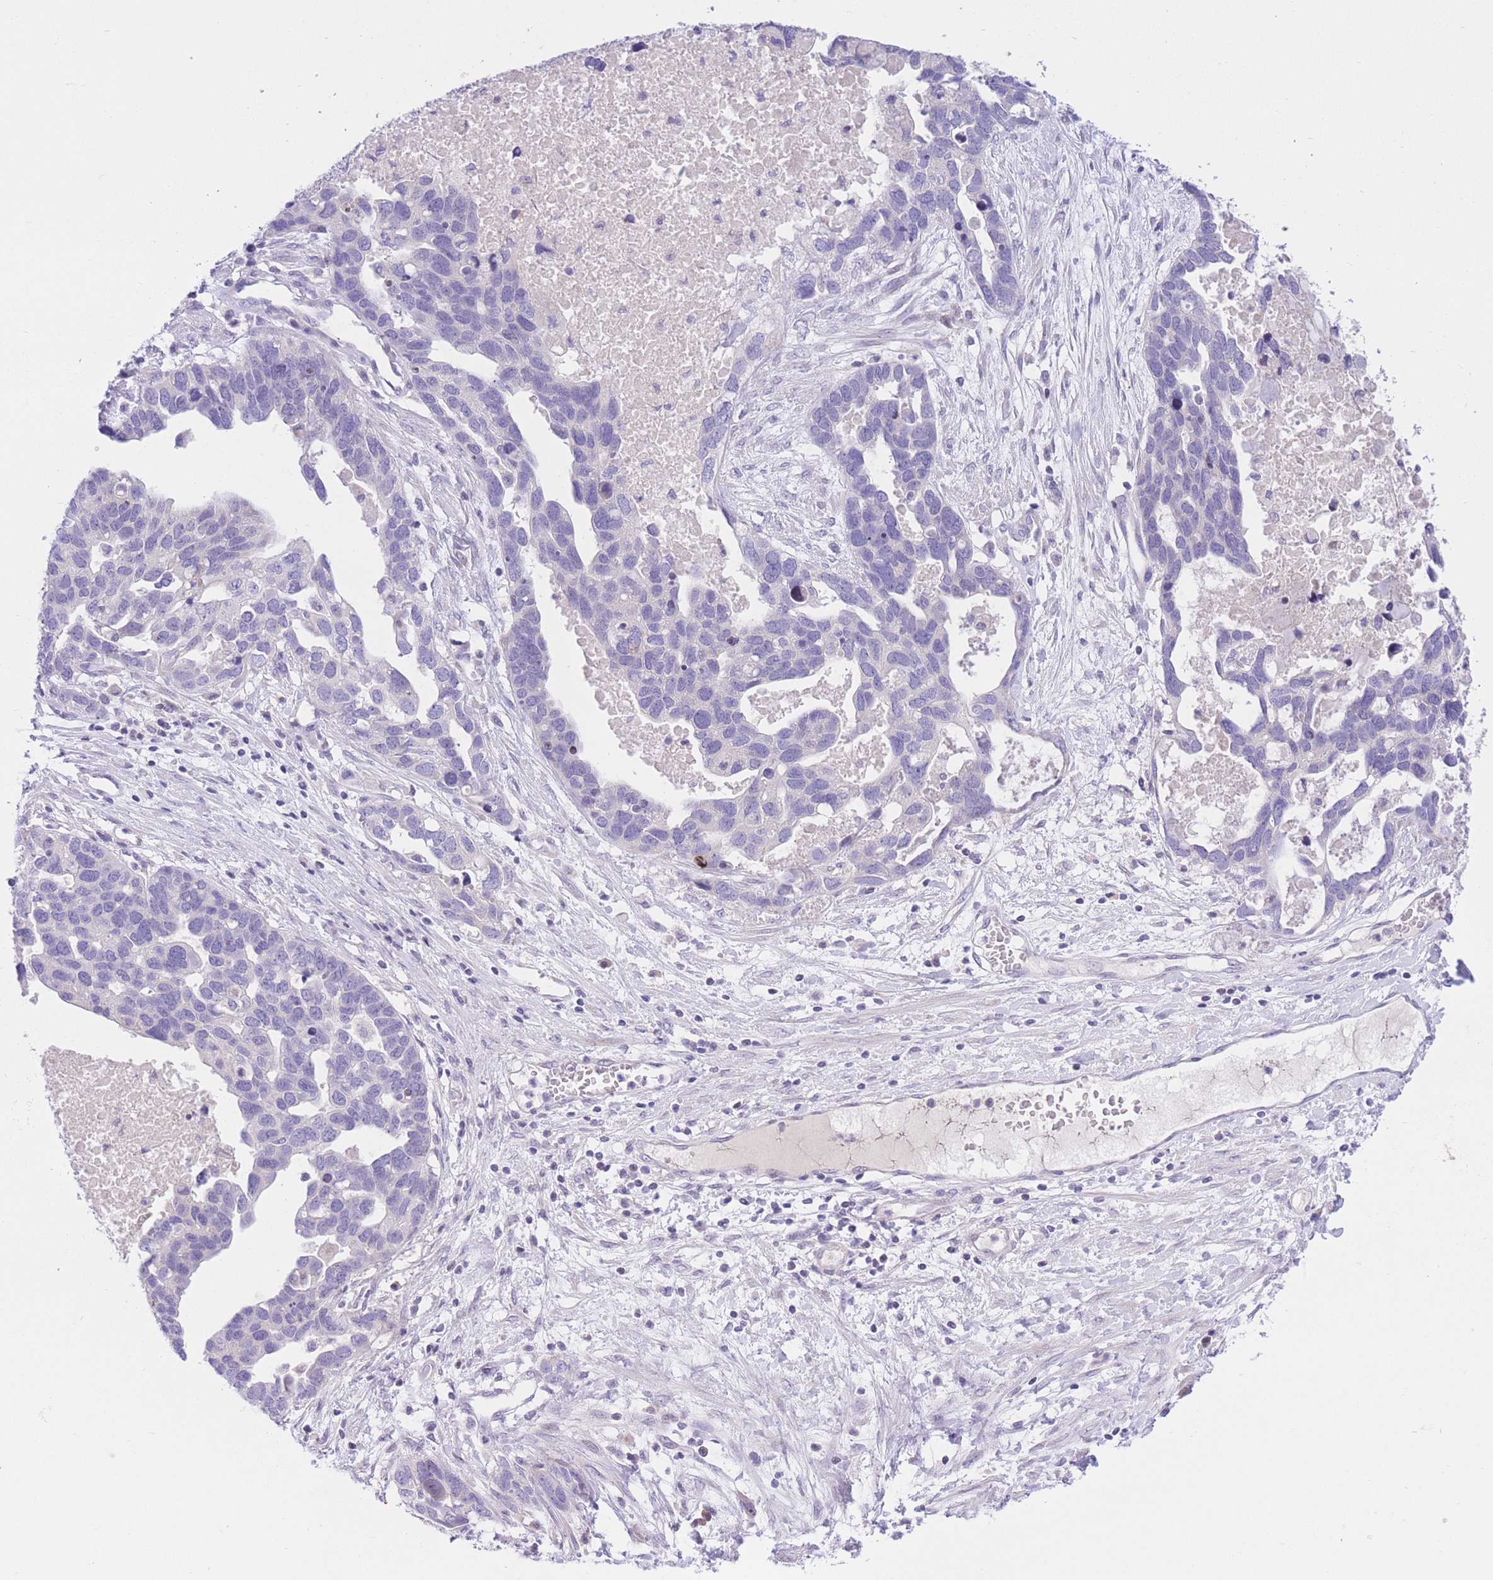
{"staining": {"intensity": "negative", "quantity": "none", "location": "none"}, "tissue": "ovarian cancer", "cell_type": "Tumor cells", "image_type": "cancer", "snomed": [{"axis": "morphology", "description": "Cystadenocarcinoma, serous, NOS"}, {"axis": "topography", "description": "Ovary"}], "caption": "Tumor cells show no significant staining in ovarian cancer.", "gene": "RPL39L", "patient": {"sex": "female", "age": 54}}